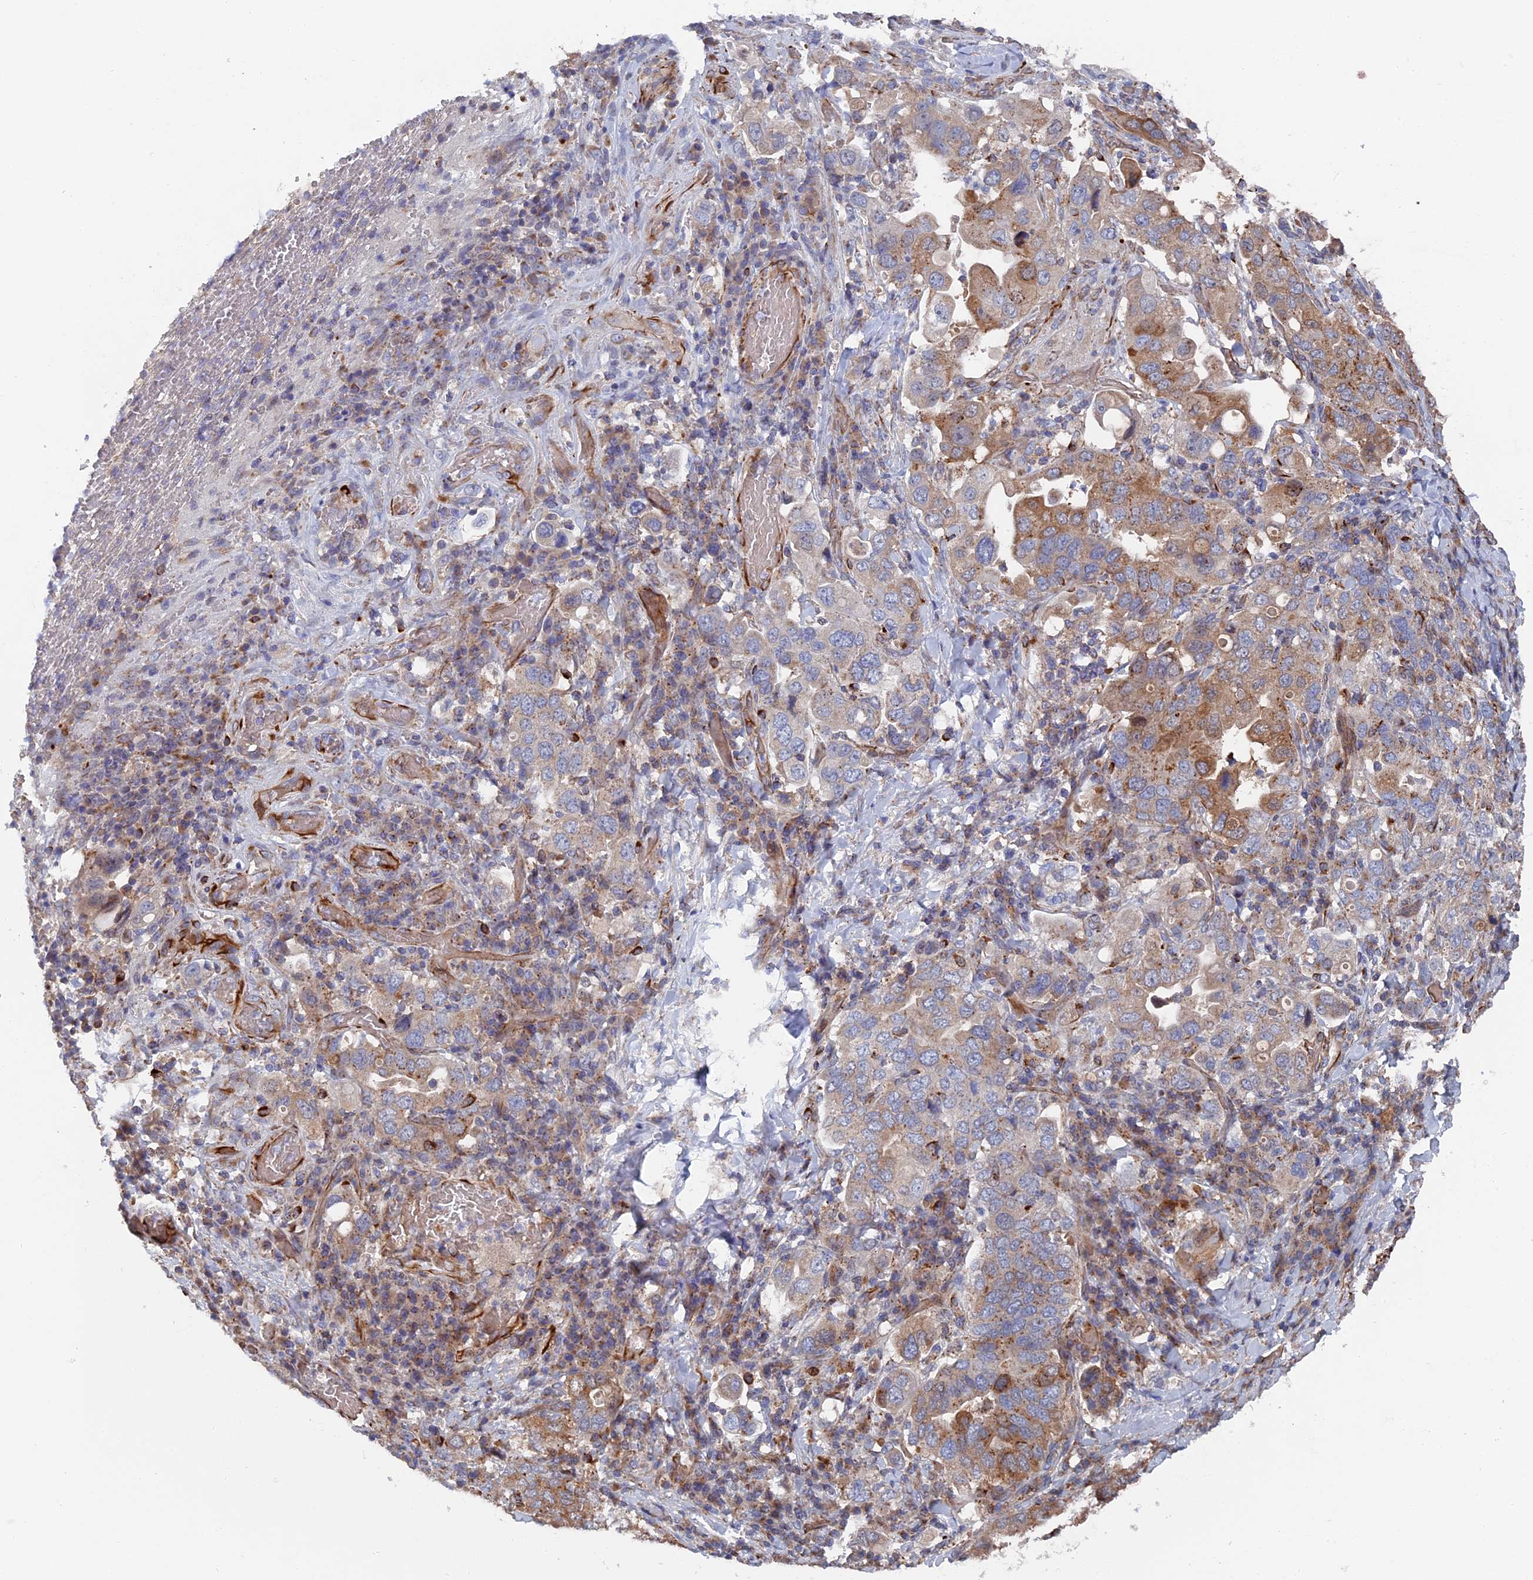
{"staining": {"intensity": "moderate", "quantity": "25%-75%", "location": "cytoplasmic/membranous"}, "tissue": "stomach cancer", "cell_type": "Tumor cells", "image_type": "cancer", "snomed": [{"axis": "morphology", "description": "Adenocarcinoma, NOS"}, {"axis": "topography", "description": "Stomach, upper"}], "caption": "Brown immunohistochemical staining in stomach adenocarcinoma displays moderate cytoplasmic/membranous expression in about 25%-75% of tumor cells.", "gene": "SMG9", "patient": {"sex": "male", "age": 62}}